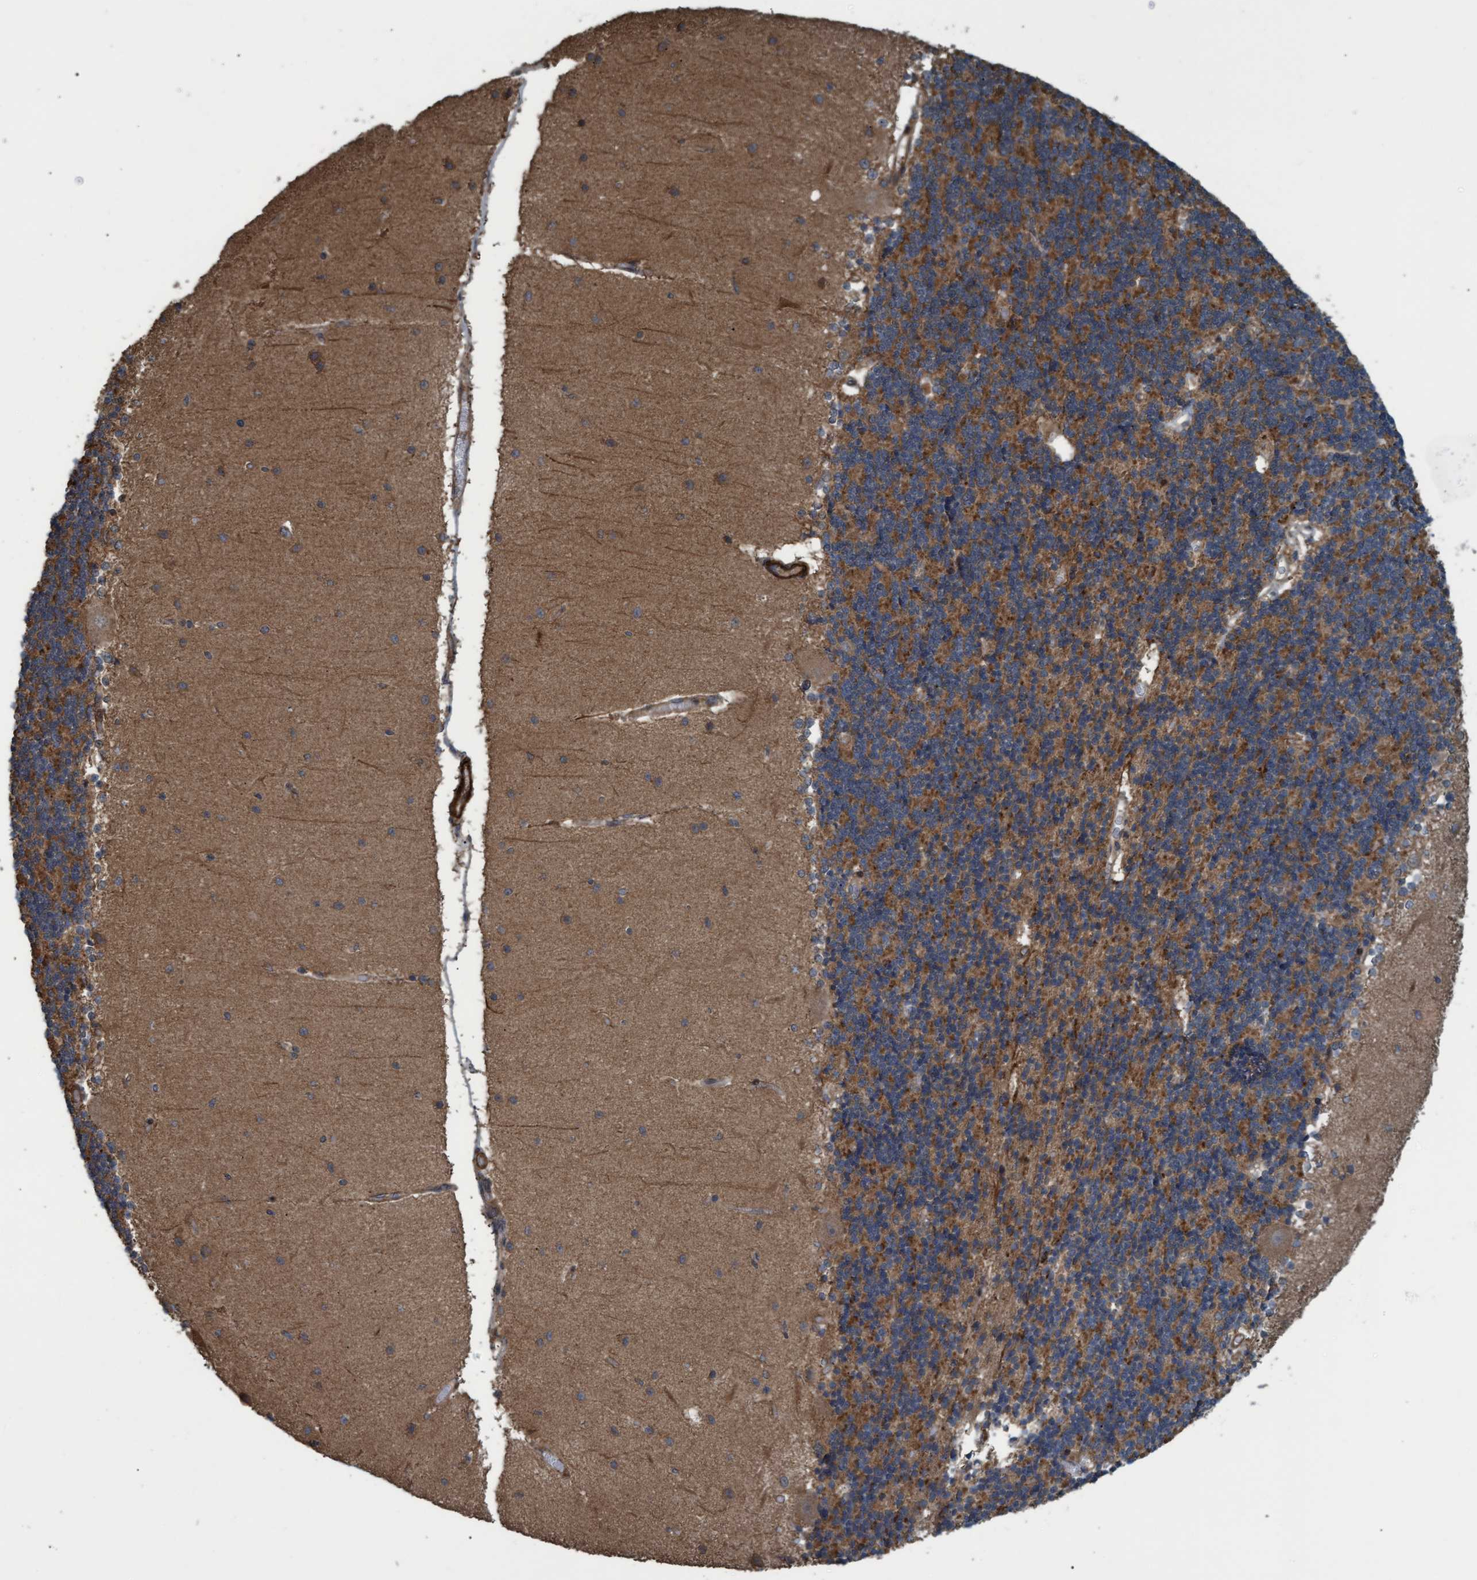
{"staining": {"intensity": "moderate", "quantity": "25%-75%", "location": "cytoplasmic/membranous"}, "tissue": "cerebellum", "cell_type": "Cells in granular layer", "image_type": "normal", "snomed": [{"axis": "morphology", "description": "Normal tissue, NOS"}, {"axis": "topography", "description": "Cerebellum"}], "caption": "Immunohistochemical staining of unremarkable human cerebellum exhibits moderate cytoplasmic/membranous protein positivity in approximately 25%-75% of cells in granular layer. Using DAB (brown) and hematoxylin (blue) stains, captured at high magnification using brightfield microscopy.", "gene": "GGT6", "patient": {"sex": "female", "age": 54}}